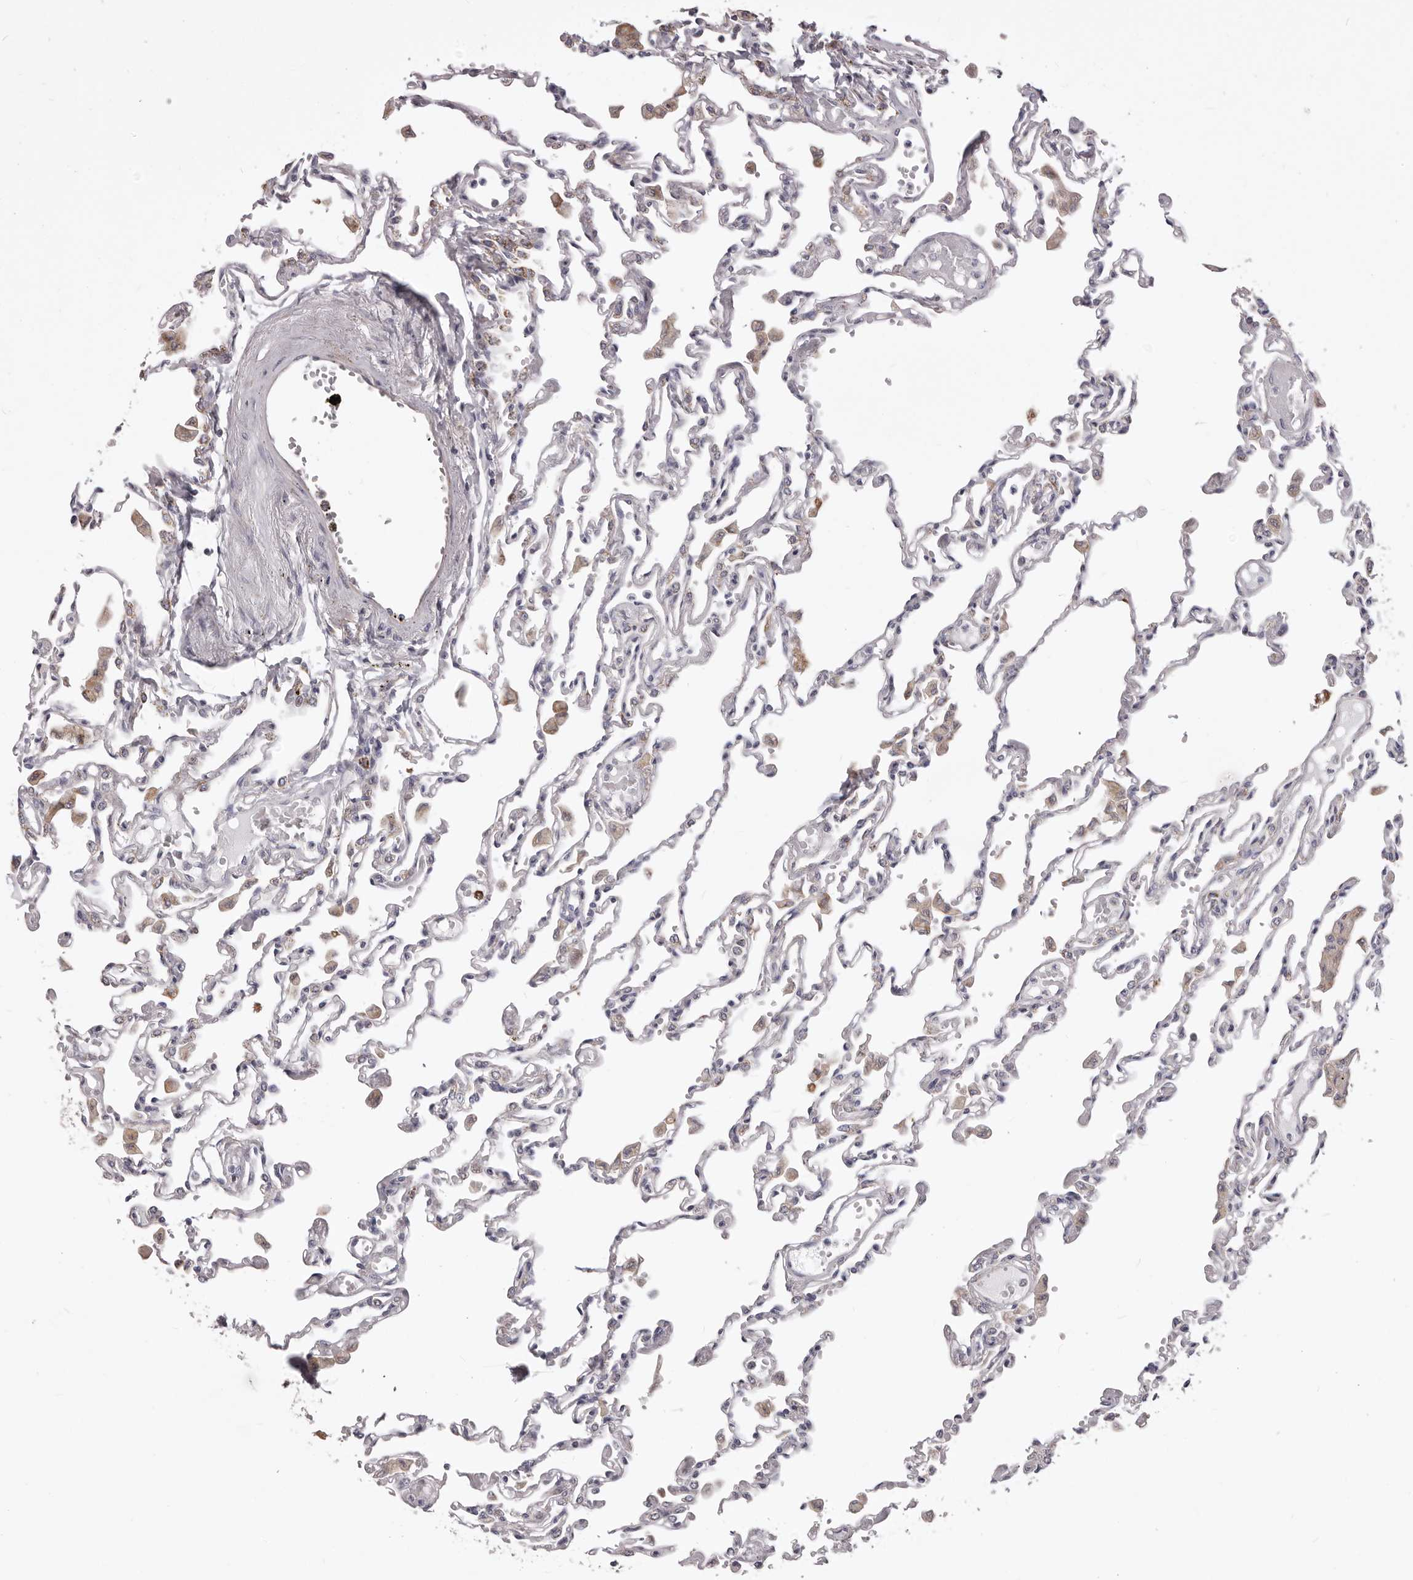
{"staining": {"intensity": "negative", "quantity": "none", "location": "none"}, "tissue": "lung", "cell_type": "Alveolar cells", "image_type": "normal", "snomed": [{"axis": "morphology", "description": "Normal tissue, NOS"}, {"axis": "topography", "description": "Bronchus"}, {"axis": "topography", "description": "Lung"}], "caption": "This is an IHC photomicrograph of normal lung. There is no positivity in alveolar cells.", "gene": "PRMT2", "patient": {"sex": "female", "age": 49}}